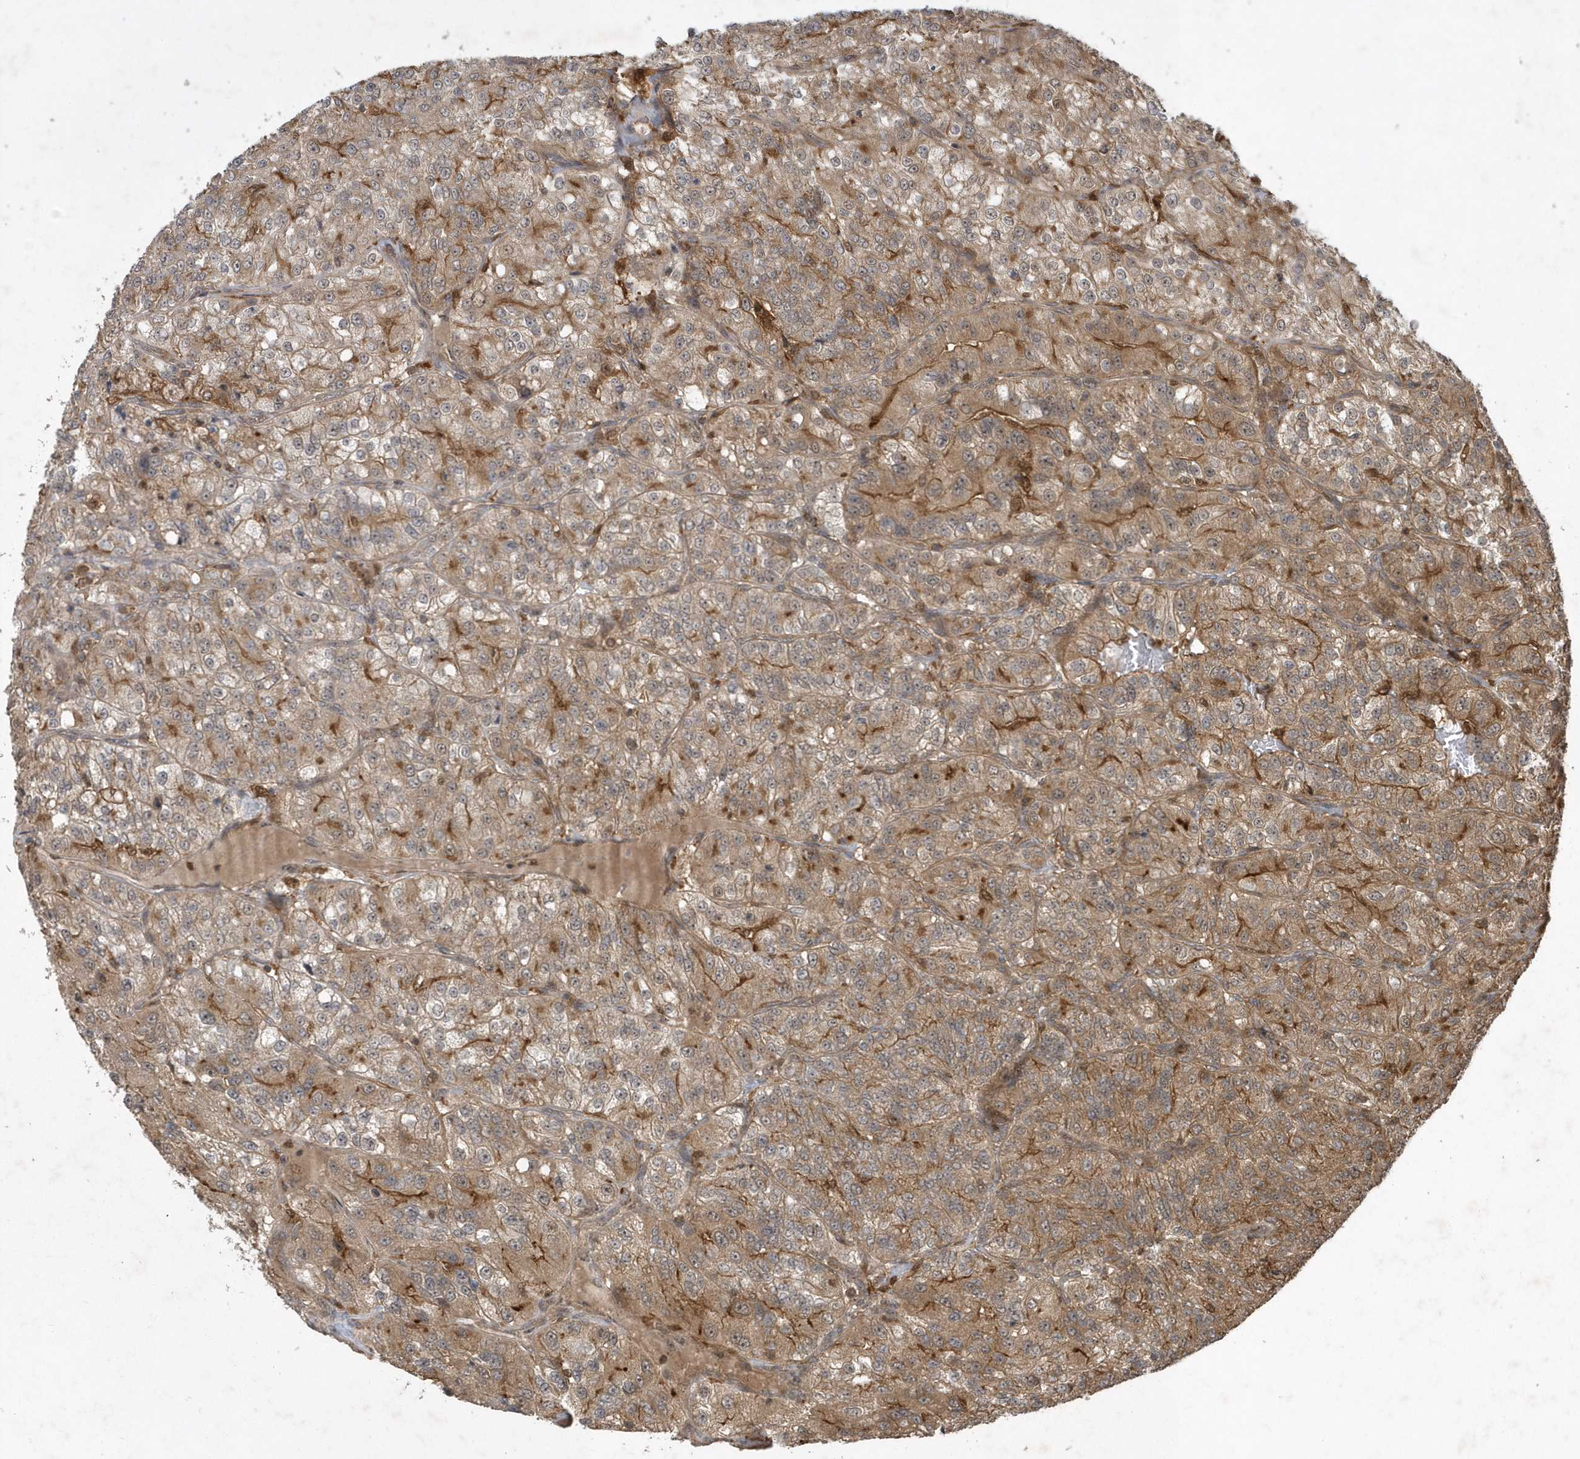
{"staining": {"intensity": "moderate", "quantity": ">75%", "location": "cytoplasmic/membranous"}, "tissue": "renal cancer", "cell_type": "Tumor cells", "image_type": "cancer", "snomed": [{"axis": "morphology", "description": "Adenocarcinoma, NOS"}, {"axis": "topography", "description": "Kidney"}], "caption": "IHC image of human renal adenocarcinoma stained for a protein (brown), which shows medium levels of moderate cytoplasmic/membranous staining in about >75% of tumor cells.", "gene": "LACC1", "patient": {"sex": "female", "age": 63}}